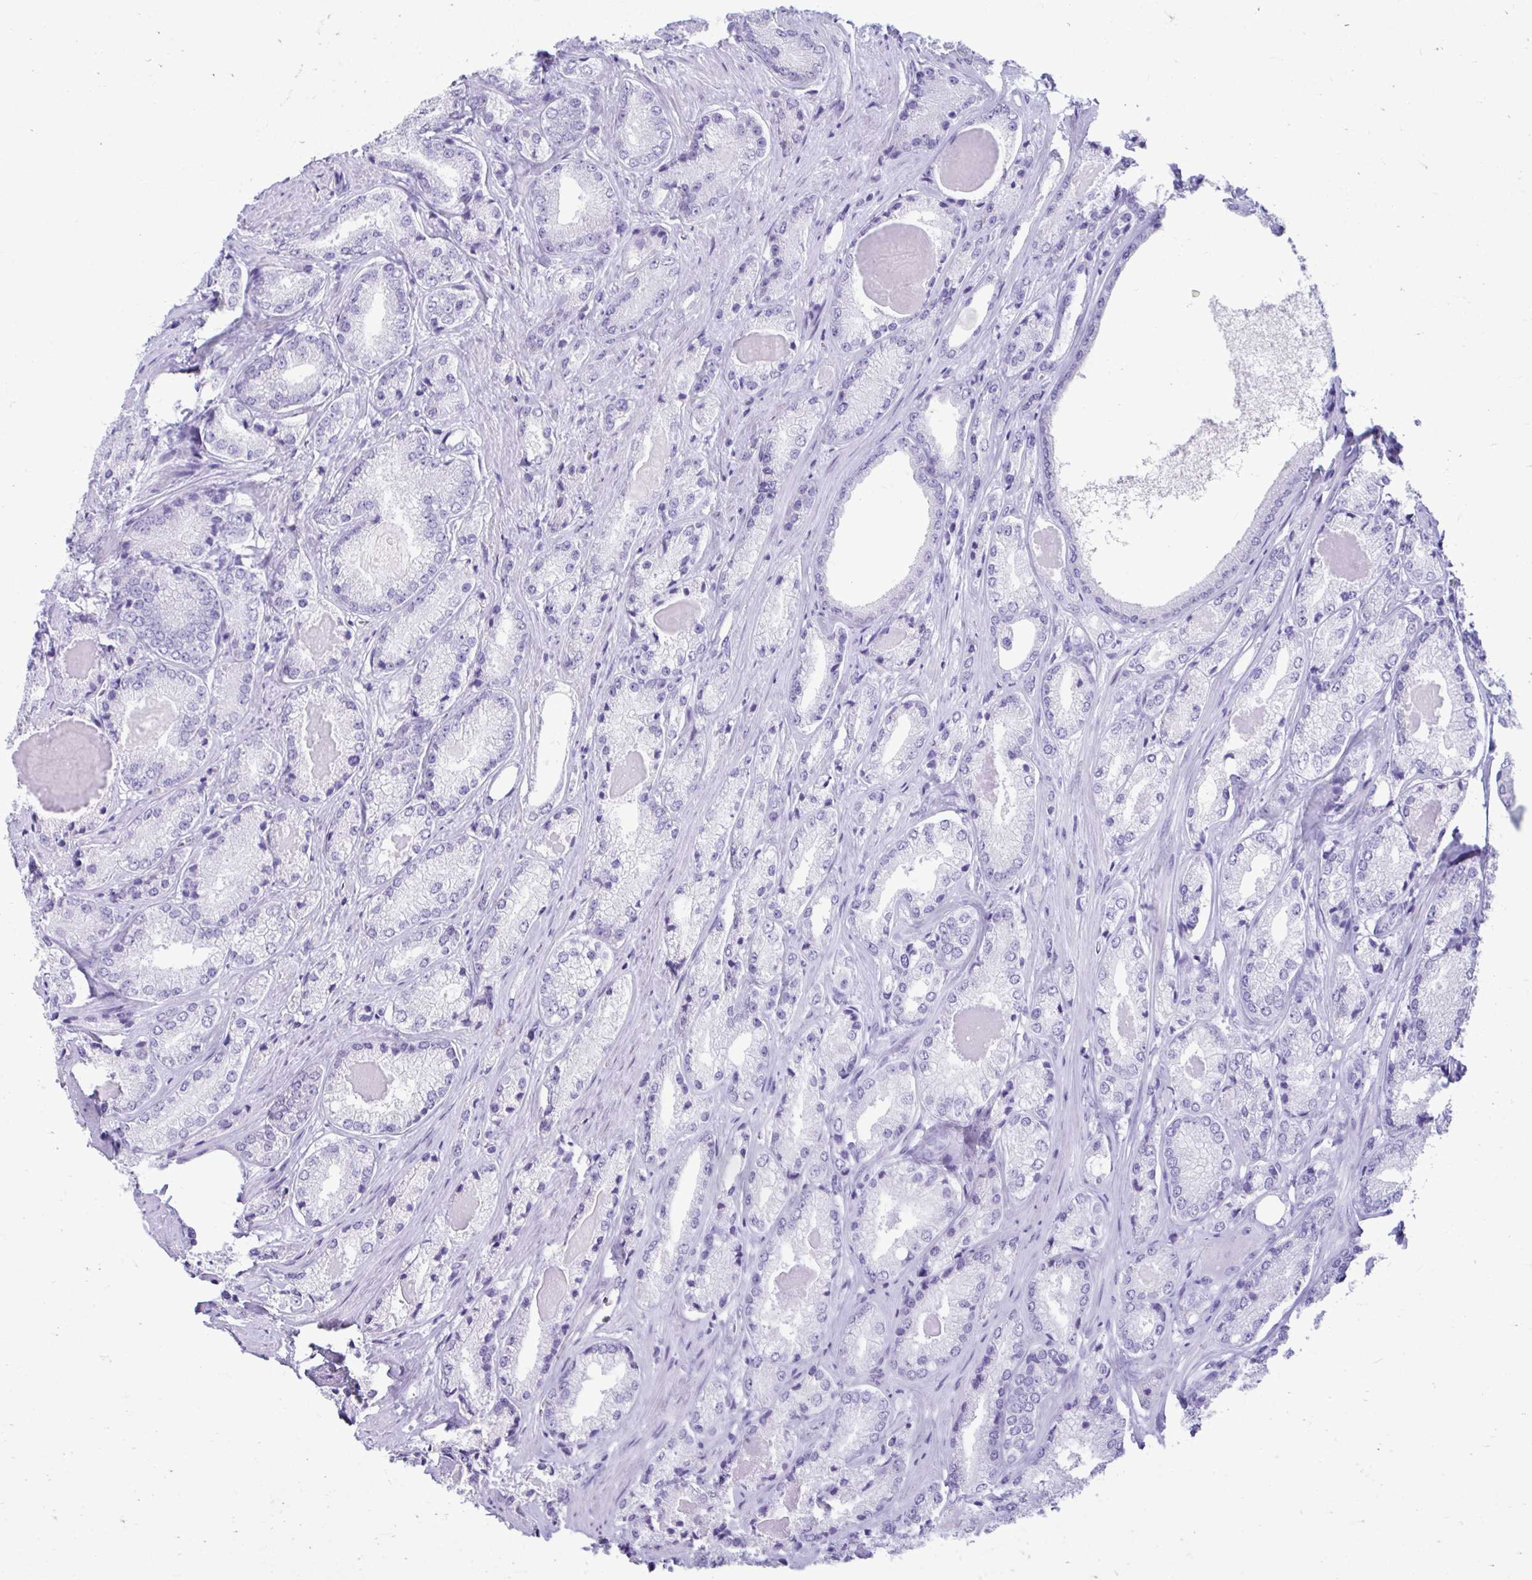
{"staining": {"intensity": "negative", "quantity": "none", "location": "none"}, "tissue": "prostate cancer", "cell_type": "Tumor cells", "image_type": "cancer", "snomed": [{"axis": "morphology", "description": "Adenocarcinoma, NOS"}, {"axis": "morphology", "description": "Adenocarcinoma, Low grade"}, {"axis": "topography", "description": "Prostate"}], "caption": "Immunohistochemistry (IHC) image of human prostate adenocarcinoma stained for a protein (brown), which demonstrates no expression in tumor cells.", "gene": "SMIM9", "patient": {"sex": "male", "age": 68}}